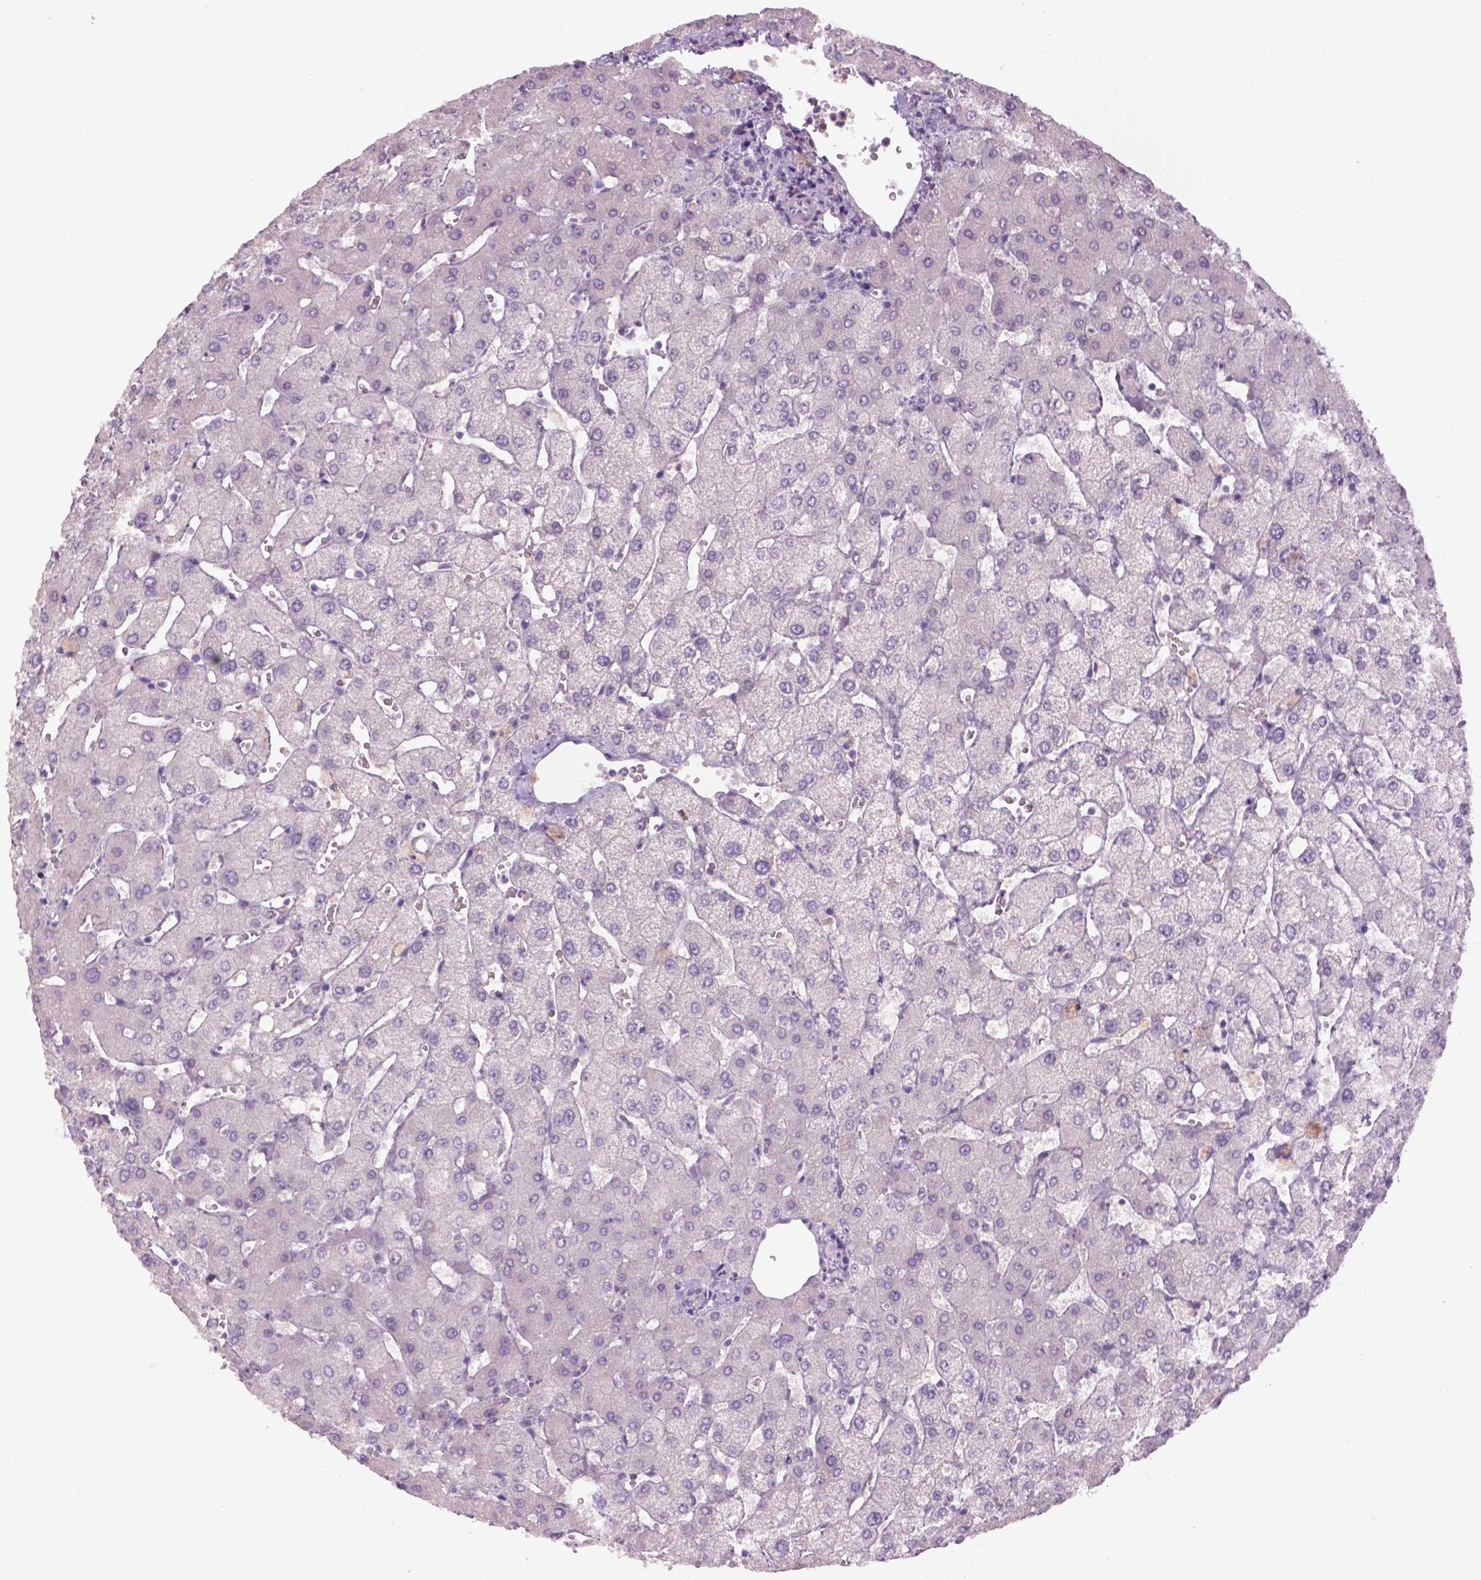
{"staining": {"intensity": "negative", "quantity": "none", "location": "none"}, "tissue": "liver", "cell_type": "Cholangiocytes", "image_type": "normal", "snomed": [{"axis": "morphology", "description": "Normal tissue, NOS"}, {"axis": "topography", "description": "Liver"}], "caption": "An immunohistochemistry photomicrograph of benign liver is shown. There is no staining in cholangiocytes of liver. The staining is performed using DAB brown chromogen with nuclei counter-stained in using hematoxylin.", "gene": "GFI1B", "patient": {"sex": "female", "age": 54}}